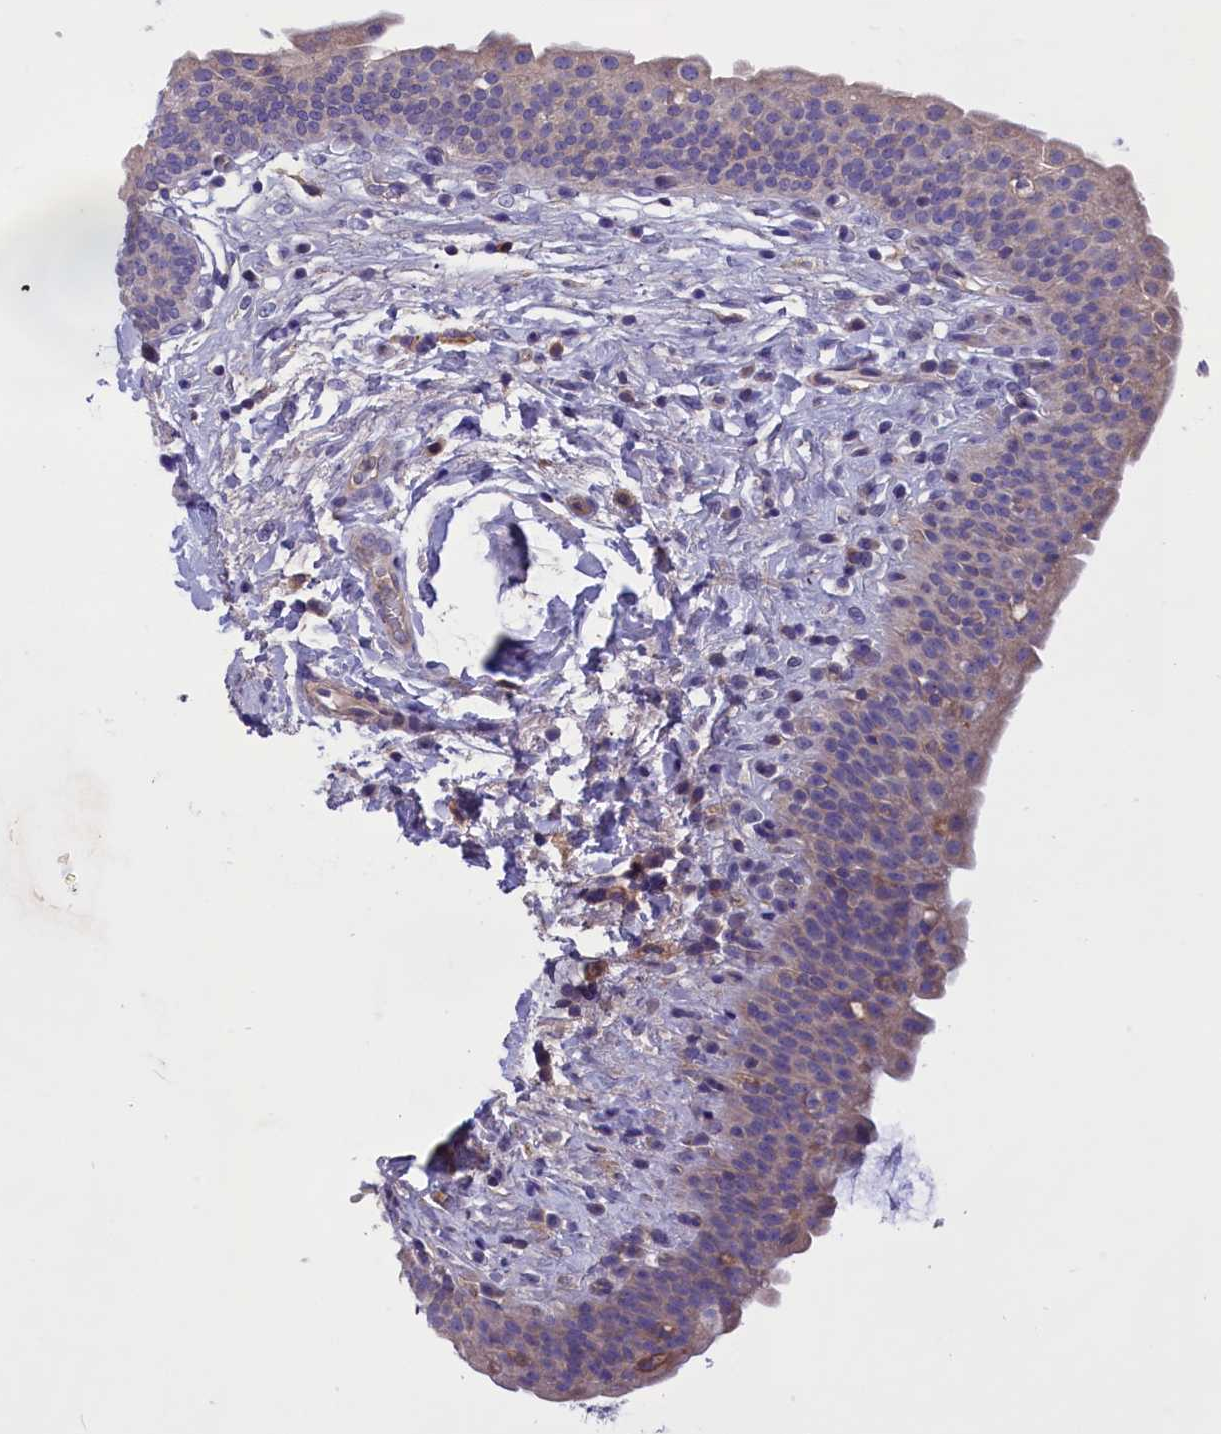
{"staining": {"intensity": "weak", "quantity": "25%-75%", "location": "cytoplasmic/membranous"}, "tissue": "urinary bladder", "cell_type": "Urothelial cells", "image_type": "normal", "snomed": [{"axis": "morphology", "description": "Normal tissue, NOS"}, {"axis": "topography", "description": "Urinary bladder"}], "caption": "IHC of normal urinary bladder demonstrates low levels of weak cytoplasmic/membranous positivity in approximately 25%-75% of urothelial cells. (IHC, brightfield microscopy, high magnification).", "gene": "AMDHD2", "patient": {"sex": "male", "age": 83}}